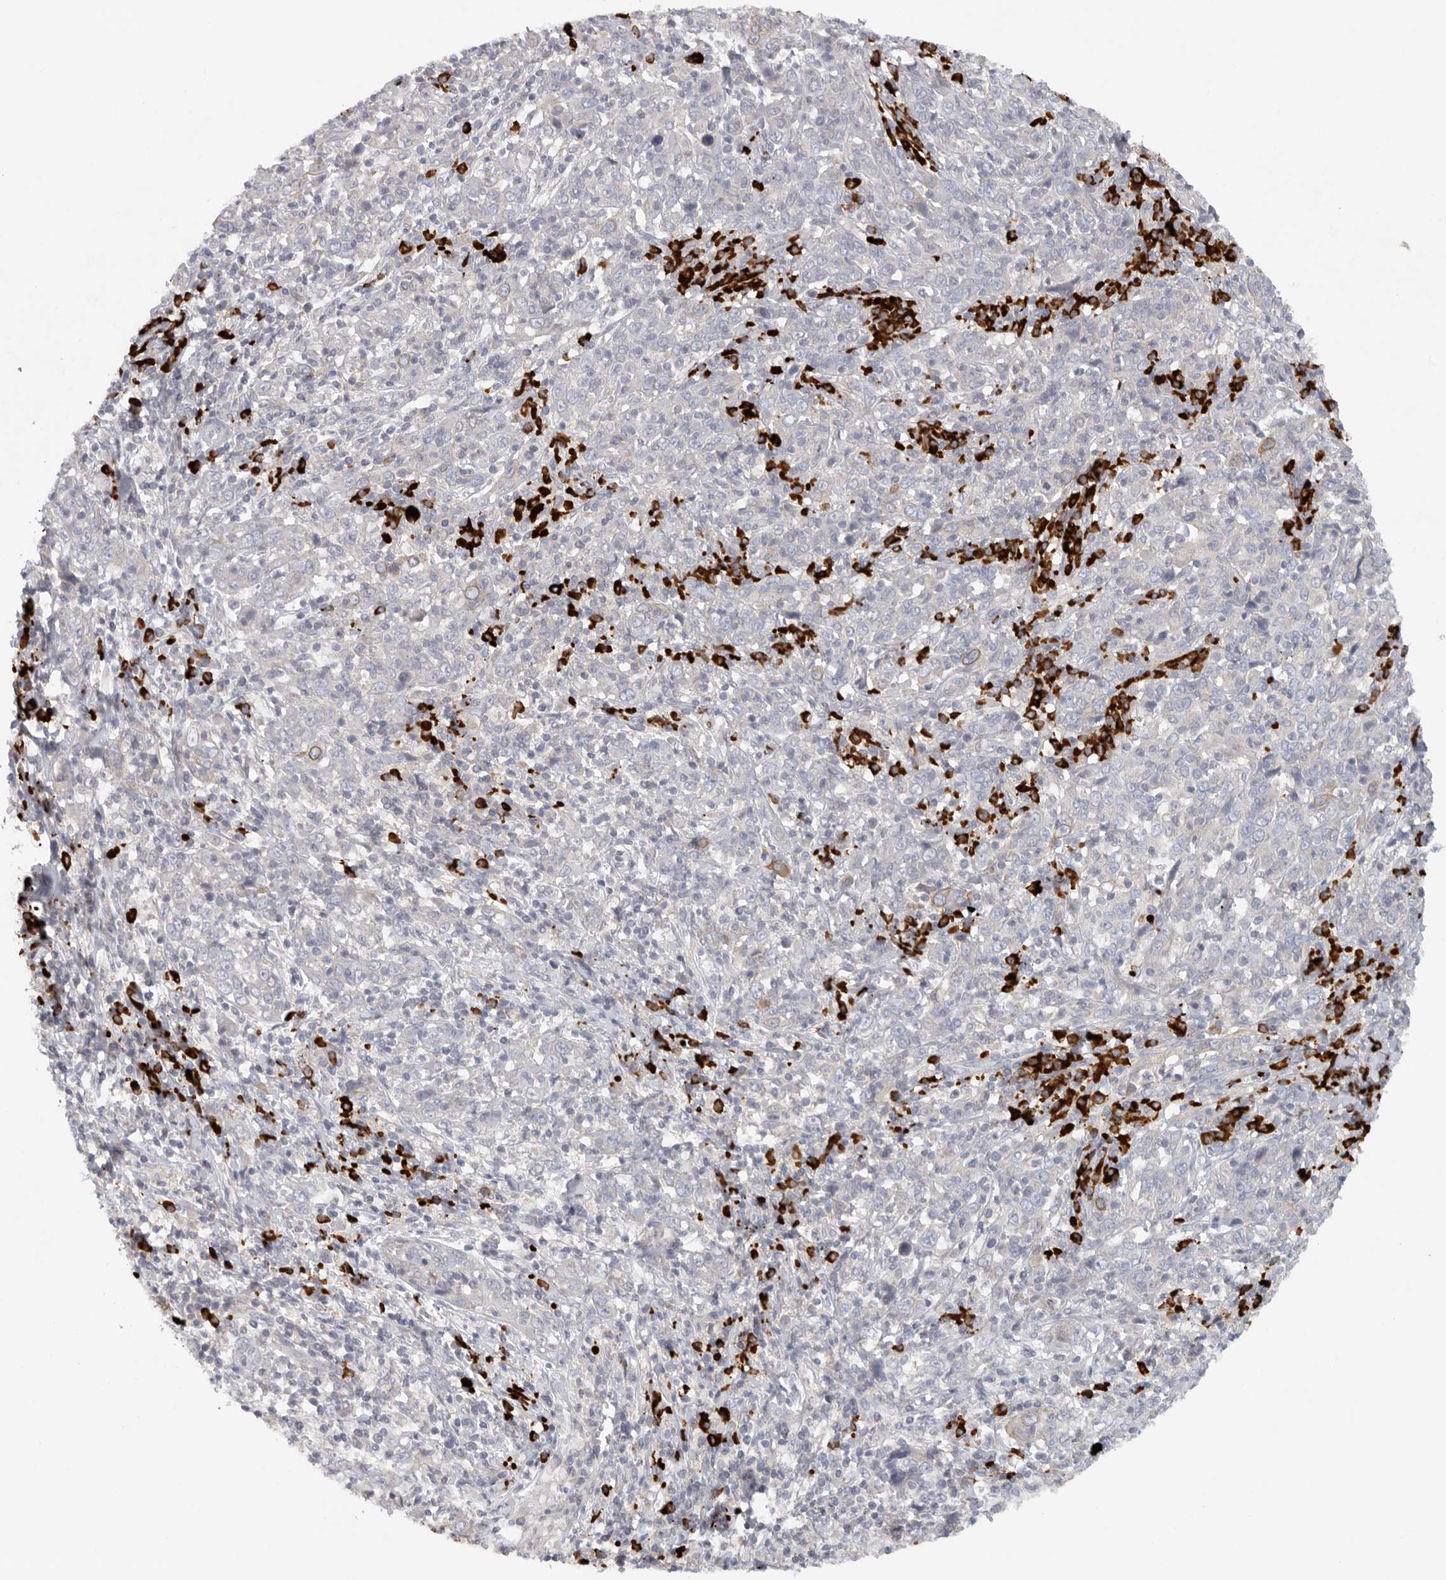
{"staining": {"intensity": "negative", "quantity": "none", "location": "none"}, "tissue": "cervical cancer", "cell_type": "Tumor cells", "image_type": "cancer", "snomed": [{"axis": "morphology", "description": "Squamous cell carcinoma, NOS"}, {"axis": "topography", "description": "Cervix"}], "caption": "Immunohistochemistry image of neoplastic tissue: human squamous cell carcinoma (cervical) stained with DAB (3,3'-diaminobenzidine) displays no significant protein positivity in tumor cells.", "gene": "TMEM69", "patient": {"sex": "female", "age": 46}}